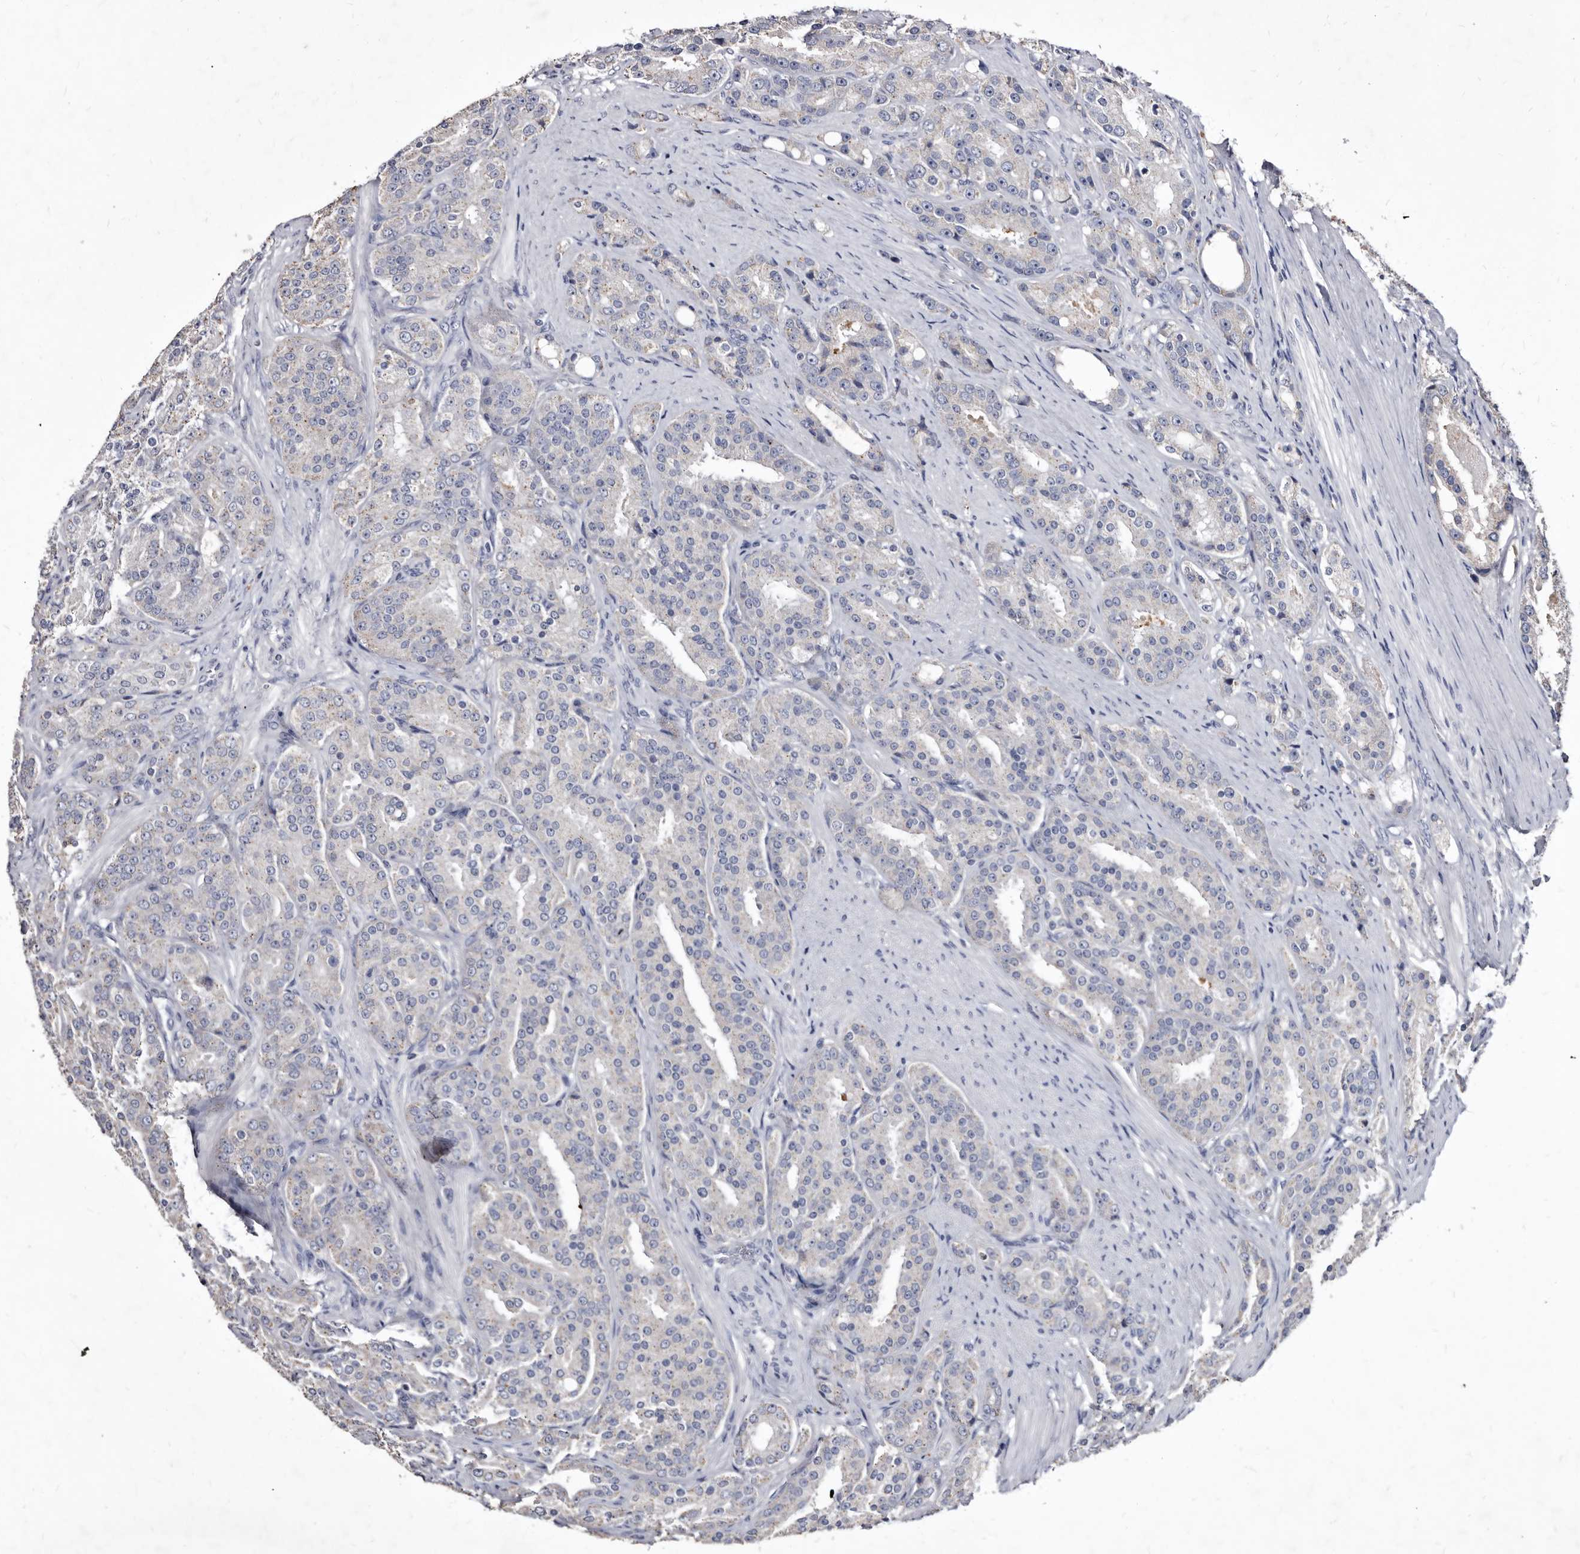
{"staining": {"intensity": "negative", "quantity": "none", "location": "none"}, "tissue": "prostate cancer", "cell_type": "Tumor cells", "image_type": "cancer", "snomed": [{"axis": "morphology", "description": "Adenocarcinoma, High grade"}, {"axis": "topography", "description": "Prostate"}], "caption": "Adenocarcinoma (high-grade) (prostate) was stained to show a protein in brown. There is no significant positivity in tumor cells.", "gene": "SLC39A2", "patient": {"sex": "male", "age": 60}}